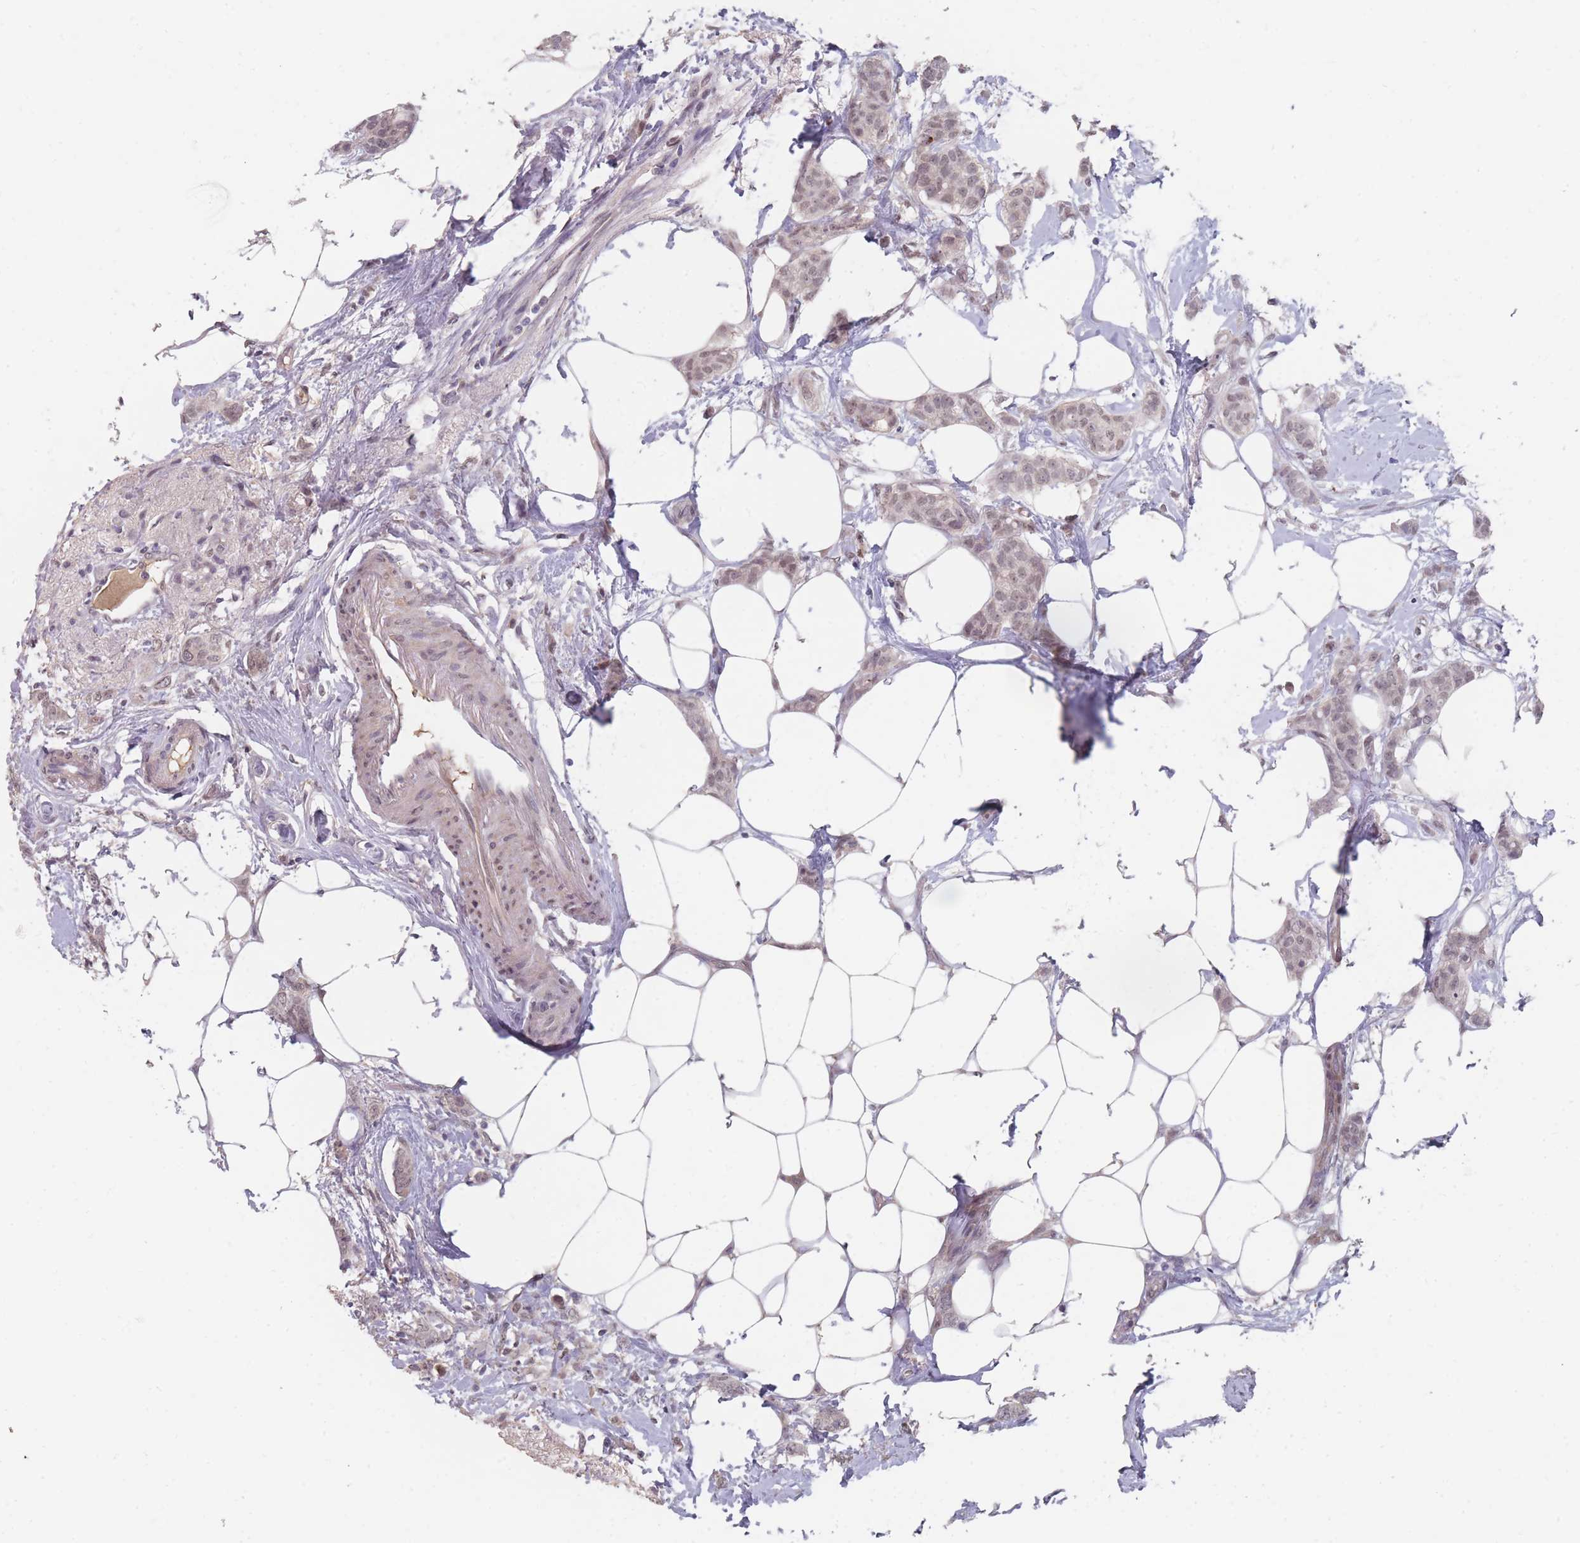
{"staining": {"intensity": "weak", "quantity": "25%-75%", "location": "nuclear"}, "tissue": "breast cancer", "cell_type": "Tumor cells", "image_type": "cancer", "snomed": [{"axis": "morphology", "description": "Duct carcinoma"}, {"axis": "topography", "description": "Breast"}], "caption": "Intraductal carcinoma (breast) was stained to show a protein in brown. There is low levels of weak nuclear expression in about 25%-75% of tumor cells. (Stains: DAB (3,3'-diaminobenzidine) in brown, nuclei in blue, Microscopy: brightfield microscopy at high magnification).", "gene": "ANKRD10", "patient": {"sex": "female", "age": 72}}